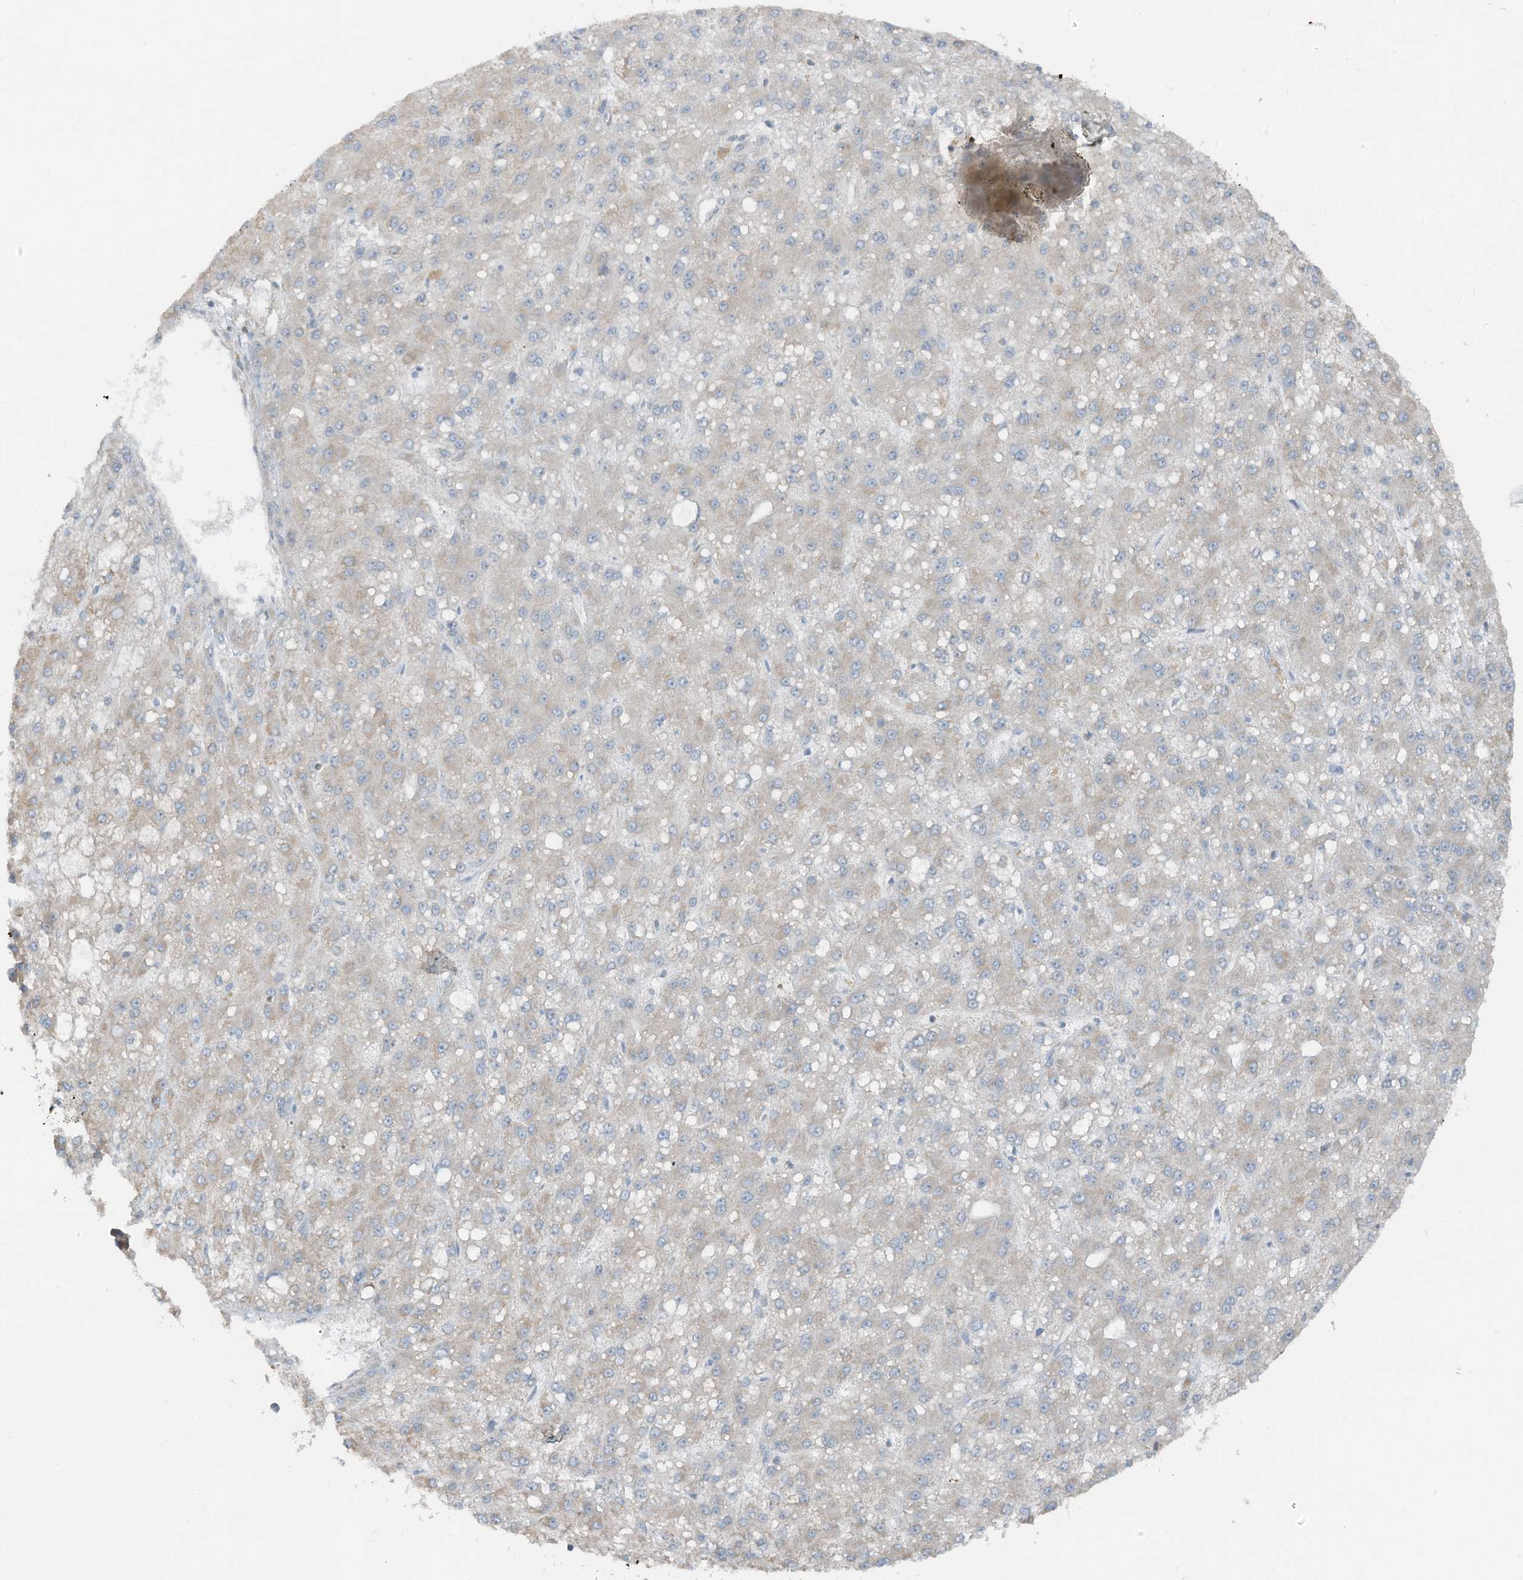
{"staining": {"intensity": "weak", "quantity": "<25%", "location": "cytoplasmic/membranous"}, "tissue": "liver cancer", "cell_type": "Tumor cells", "image_type": "cancer", "snomed": [{"axis": "morphology", "description": "Carcinoma, Hepatocellular, NOS"}, {"axis": "topography", "description": "Liver"}], "caption": "The histopathology image shows no significant staining in tumor cells of liver cancer (hepatocellular carcinoma).", "gene": "TXNDC9", "patient": {"sex": "male", "age": 67}}